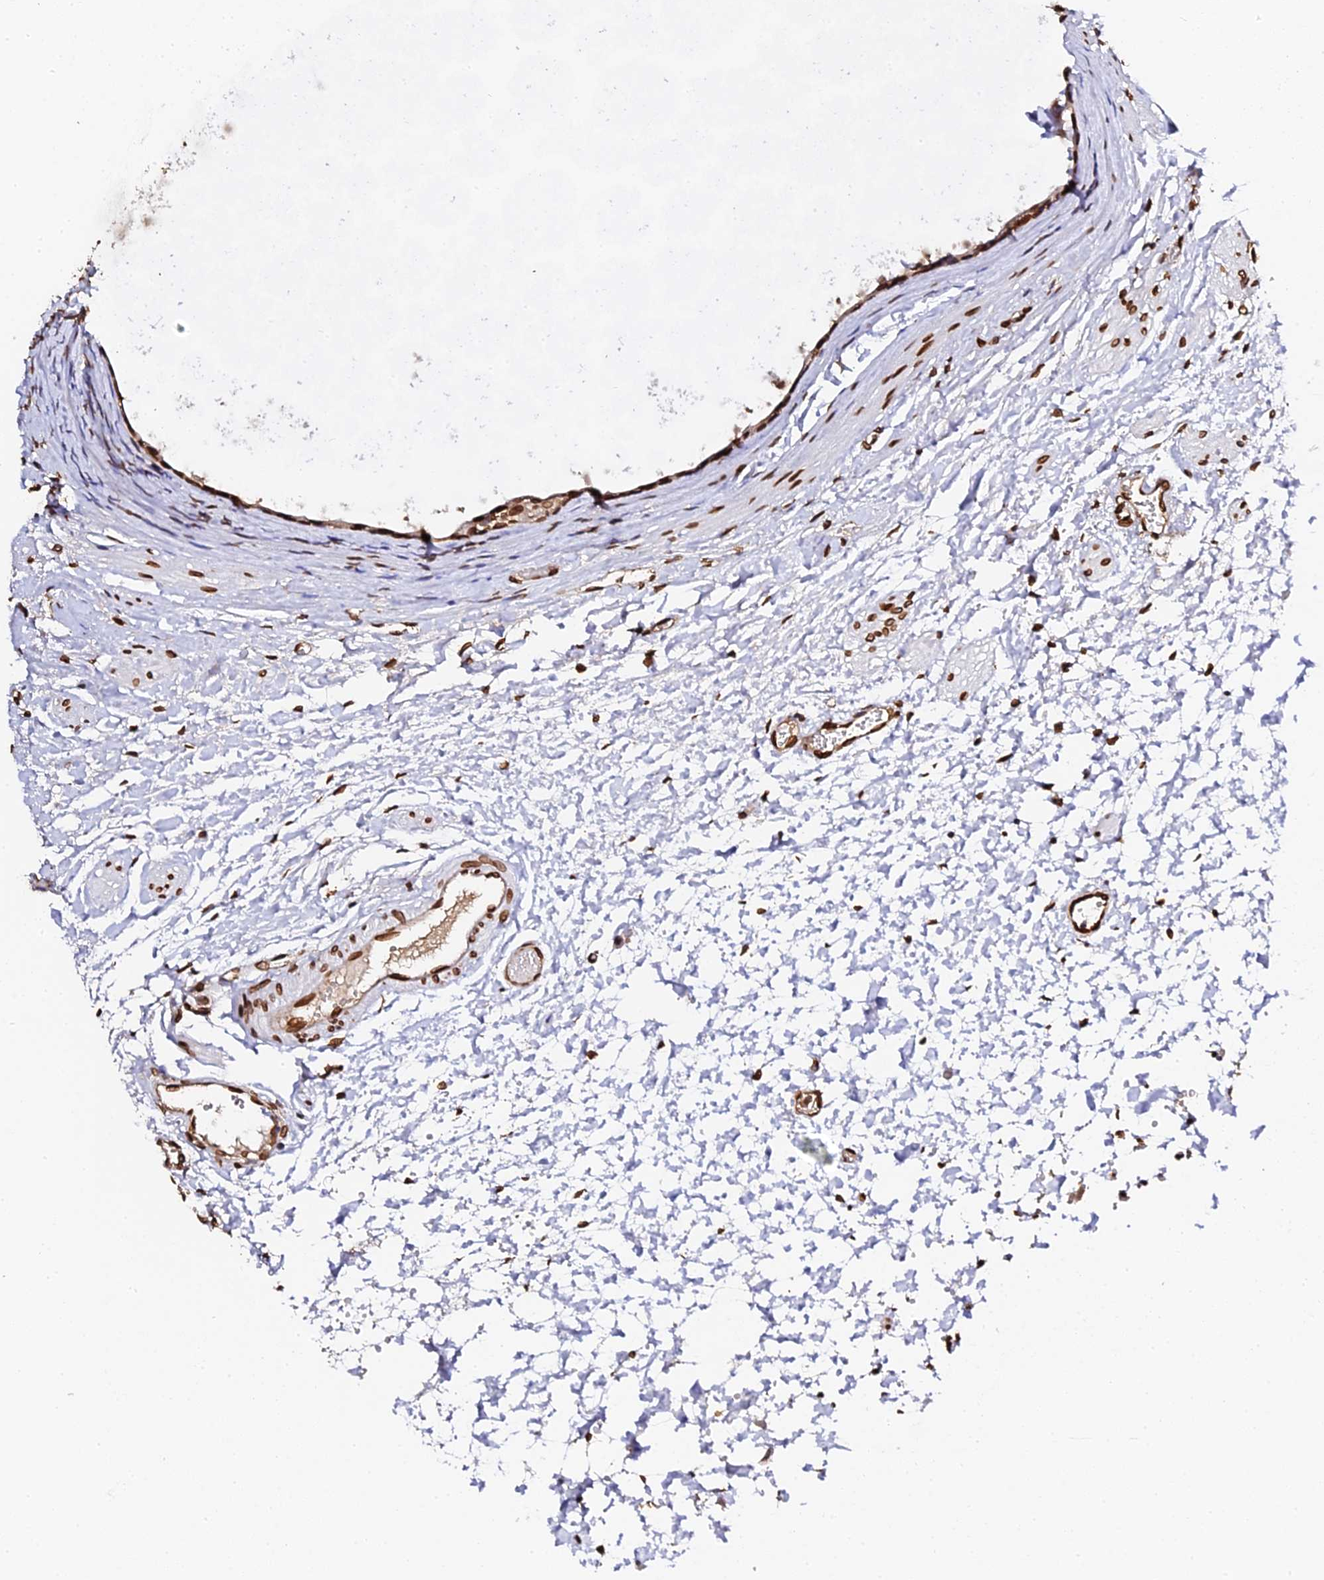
{"staining": {"intensity": "strong", "quantity": ">75%", "location": "nuclear"}, "tissue": "ovary", "cell_type": "Ovarian stroma cells", "image_type": "normal", "snomed": [{"axis": "morphology", "description": "Normal tissue, NOS"}, {"axis": "topography", "description": "Ovary"}], "caption": "High-power microscopy captured an IHC image of unremarkable ovary, revealing strong nuclear staining in approximately >75% of ovarian stroma cells. (Stains: DAB in brown, nuclei in blue, Microscopy: brightfield microscopy at high magnification).", "gene": "ANAPC5", "patient": {"sex": "female", "age": 41}}